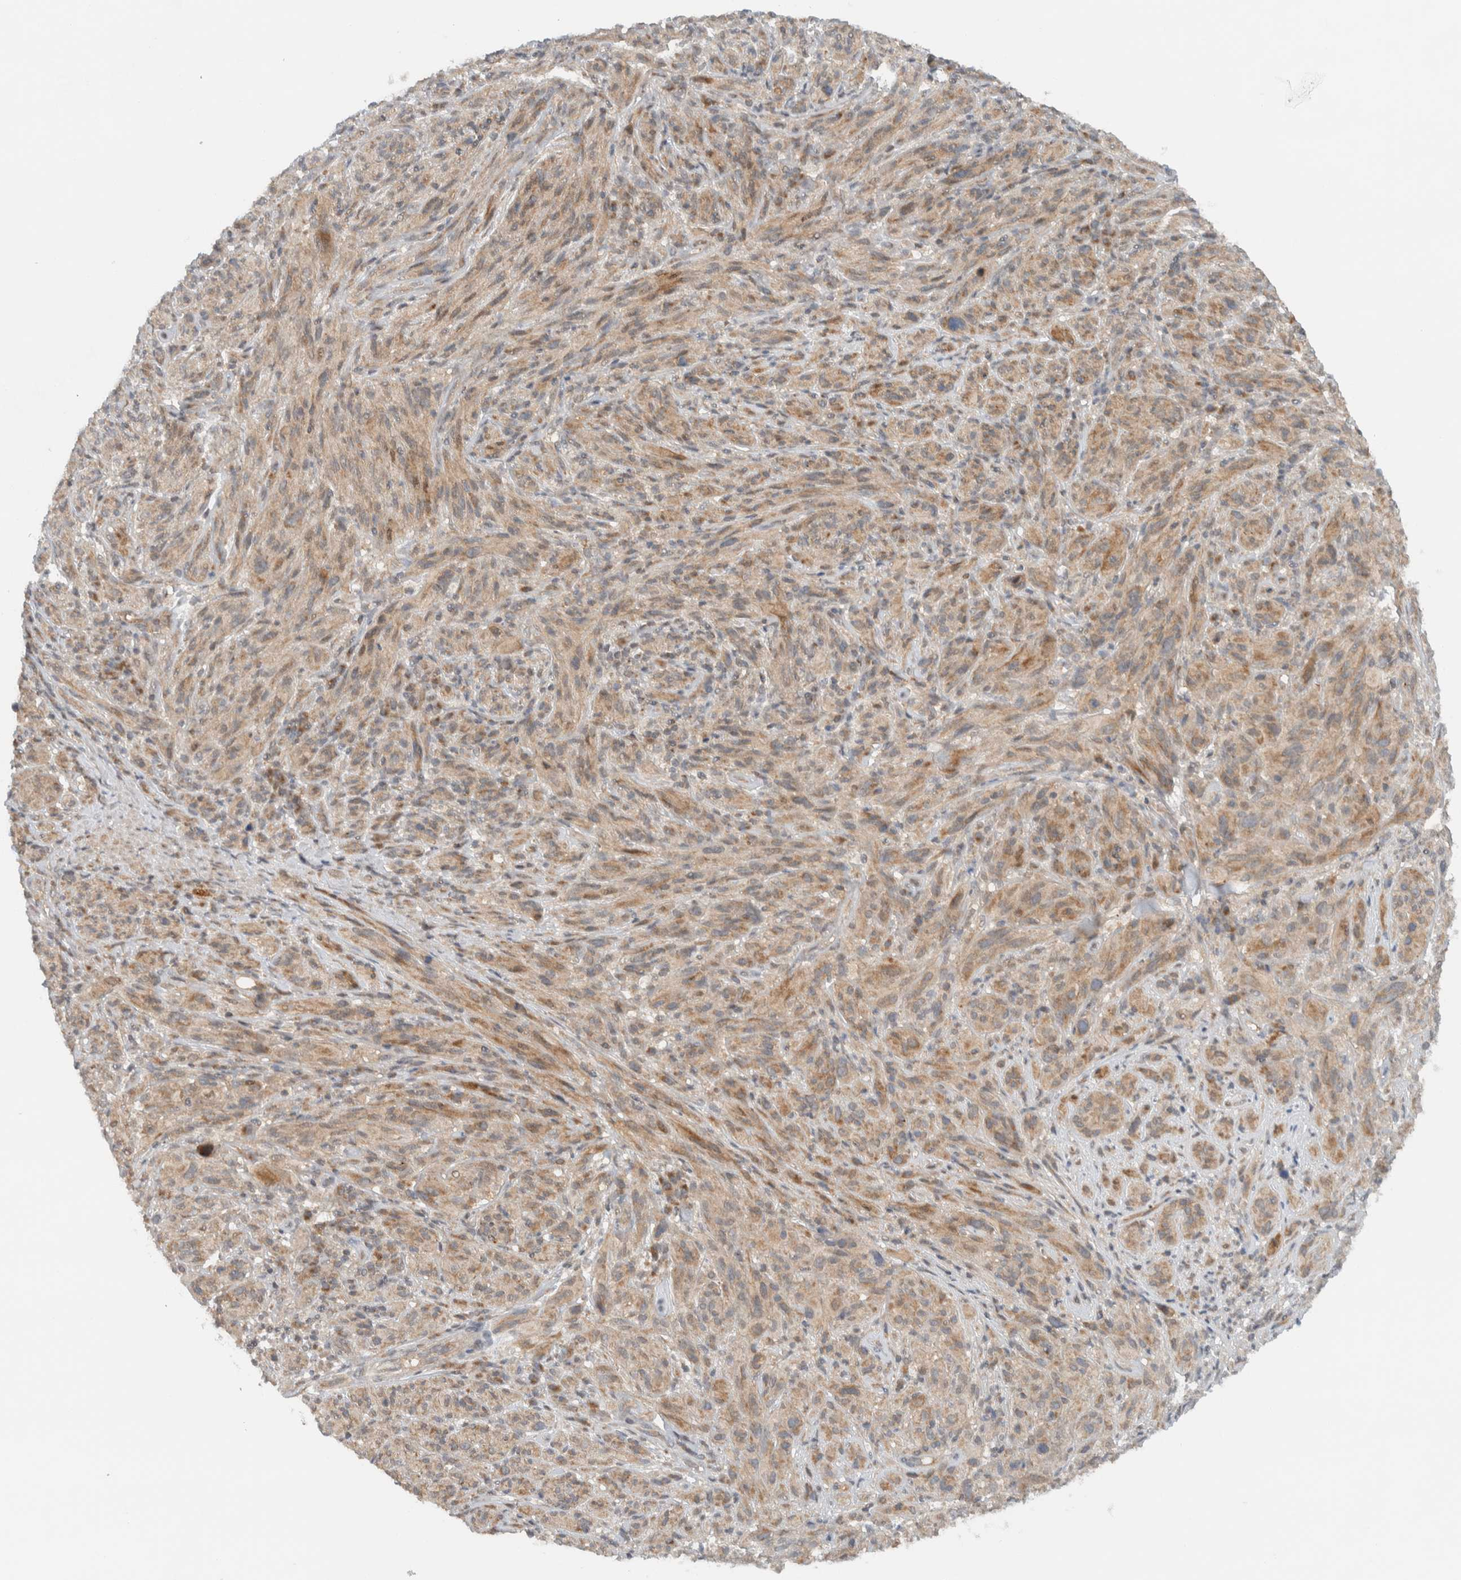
{"staining": {"intensity": "weak", "quantity": ">75%", "location": "cytoplasmic/membranous"}, "tissue": "melanoma", "cell_type": "Tumor cells", "image_type": "cancer", "snomed": [{"axis": "morphology", "description": "Malignant melanoma, NOS"}, {"axis": "topography", "description": "Skin of head"}], "caption": "Weak cytoplasmic/membranous protein positivity is seen in approximately >75% of tumor cells in melanoma. The staining is performed using DAB (3,3'-diaminobenzidine) brown chromogen to label protein expression. The nuclei are counter-stained blue using hematoxylin.", "gene": "KLHL6", "patient": {"sex": "male", "age": 96}}